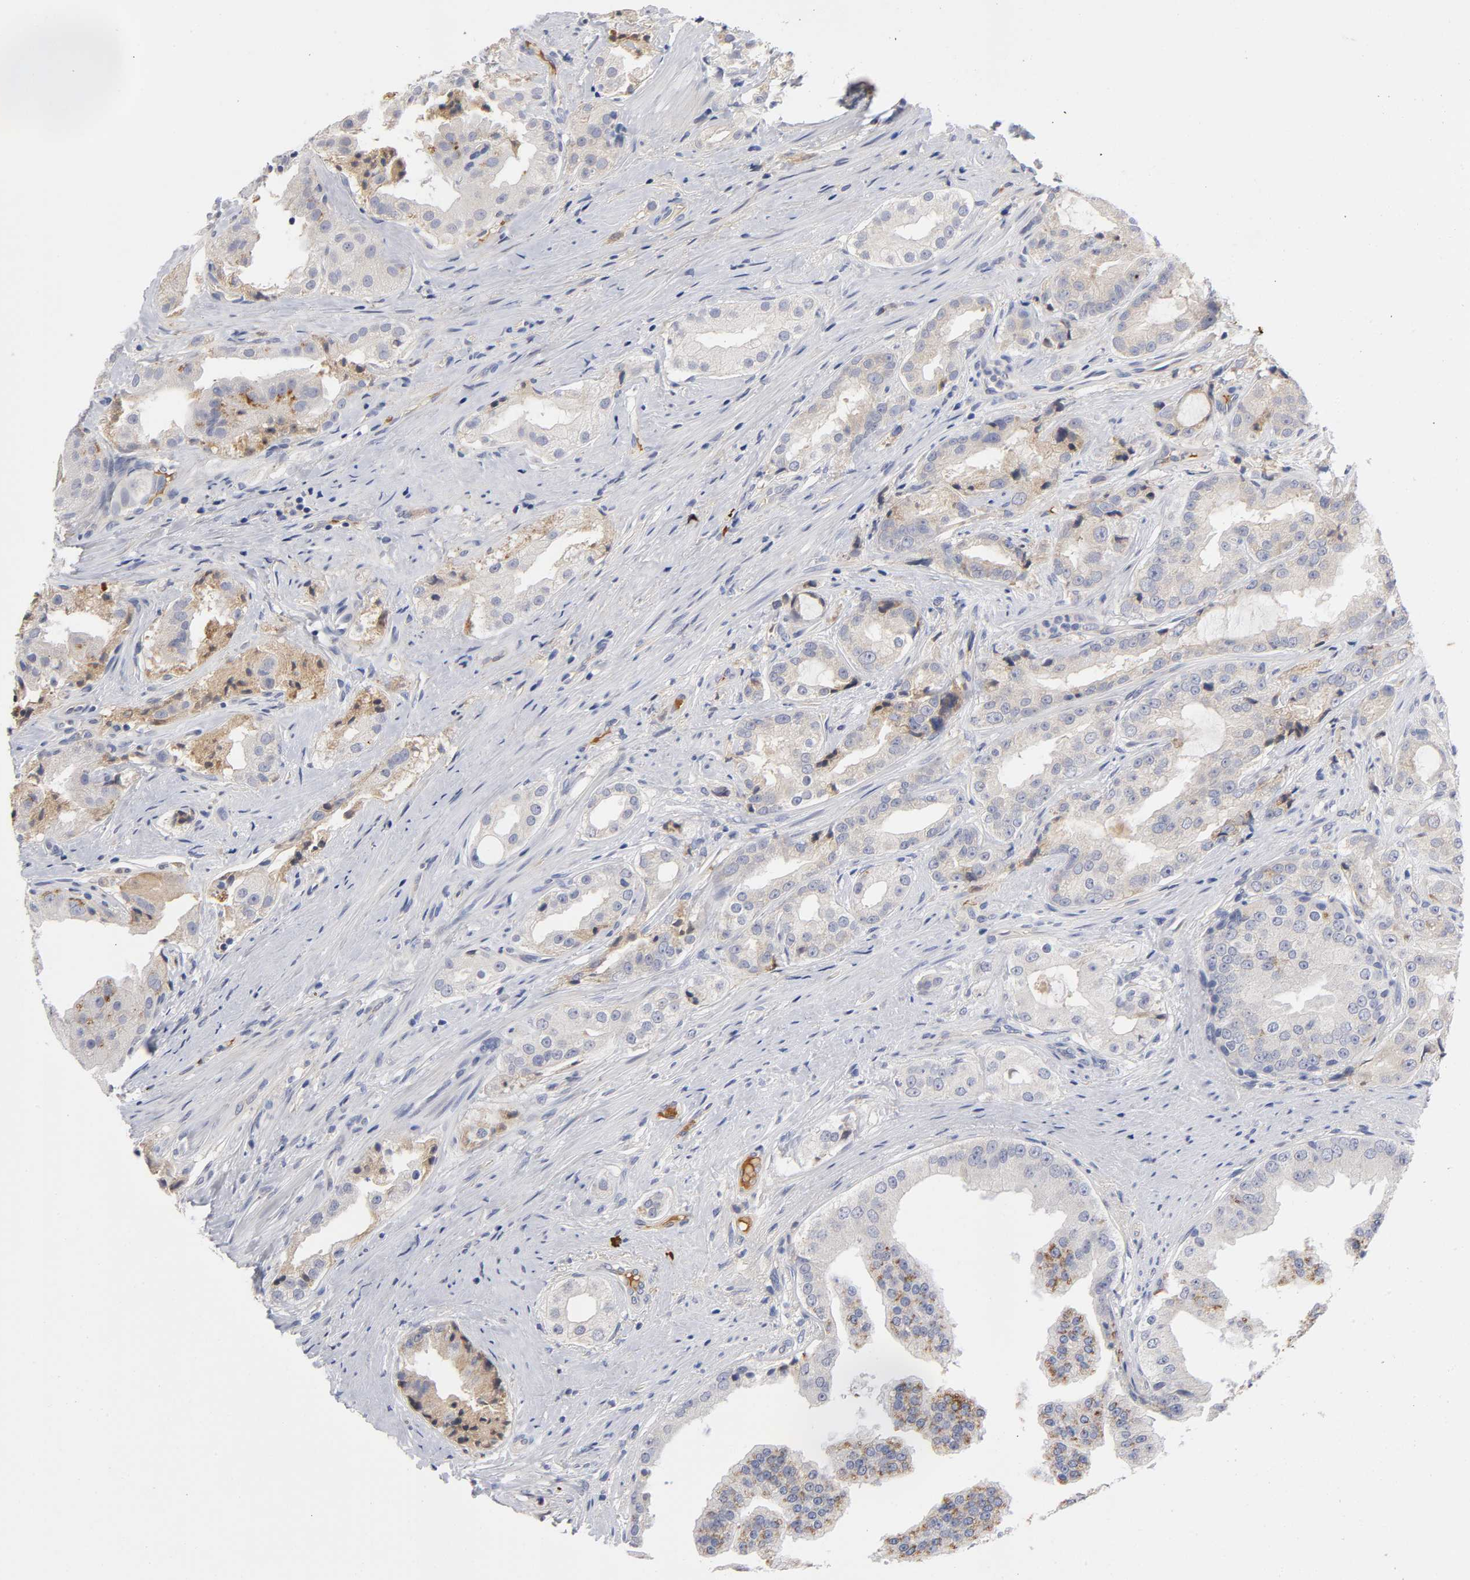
{"staining": {"intensity": "weak", "quantity": ">75%", "location": "cytoplasmic/membranous"}, "tissue": "prostate cancer", "cell_type": "Tumor cells", "image_type": "cancer", "snomed": [{"axis": "morphology", "description": "Adenocarcinoma, High grade"}, {"axis": "topography", "description": "Prostate"}], "caption": "Immunohistochemical staining of prostate cancer (high-grade adenocarcinoma) shows weak cytoplasmic/membranous protein staining in about >75% of tumor cells.", "gene": "NOVA1", "patient": {"sex": "male", "age": 73}}